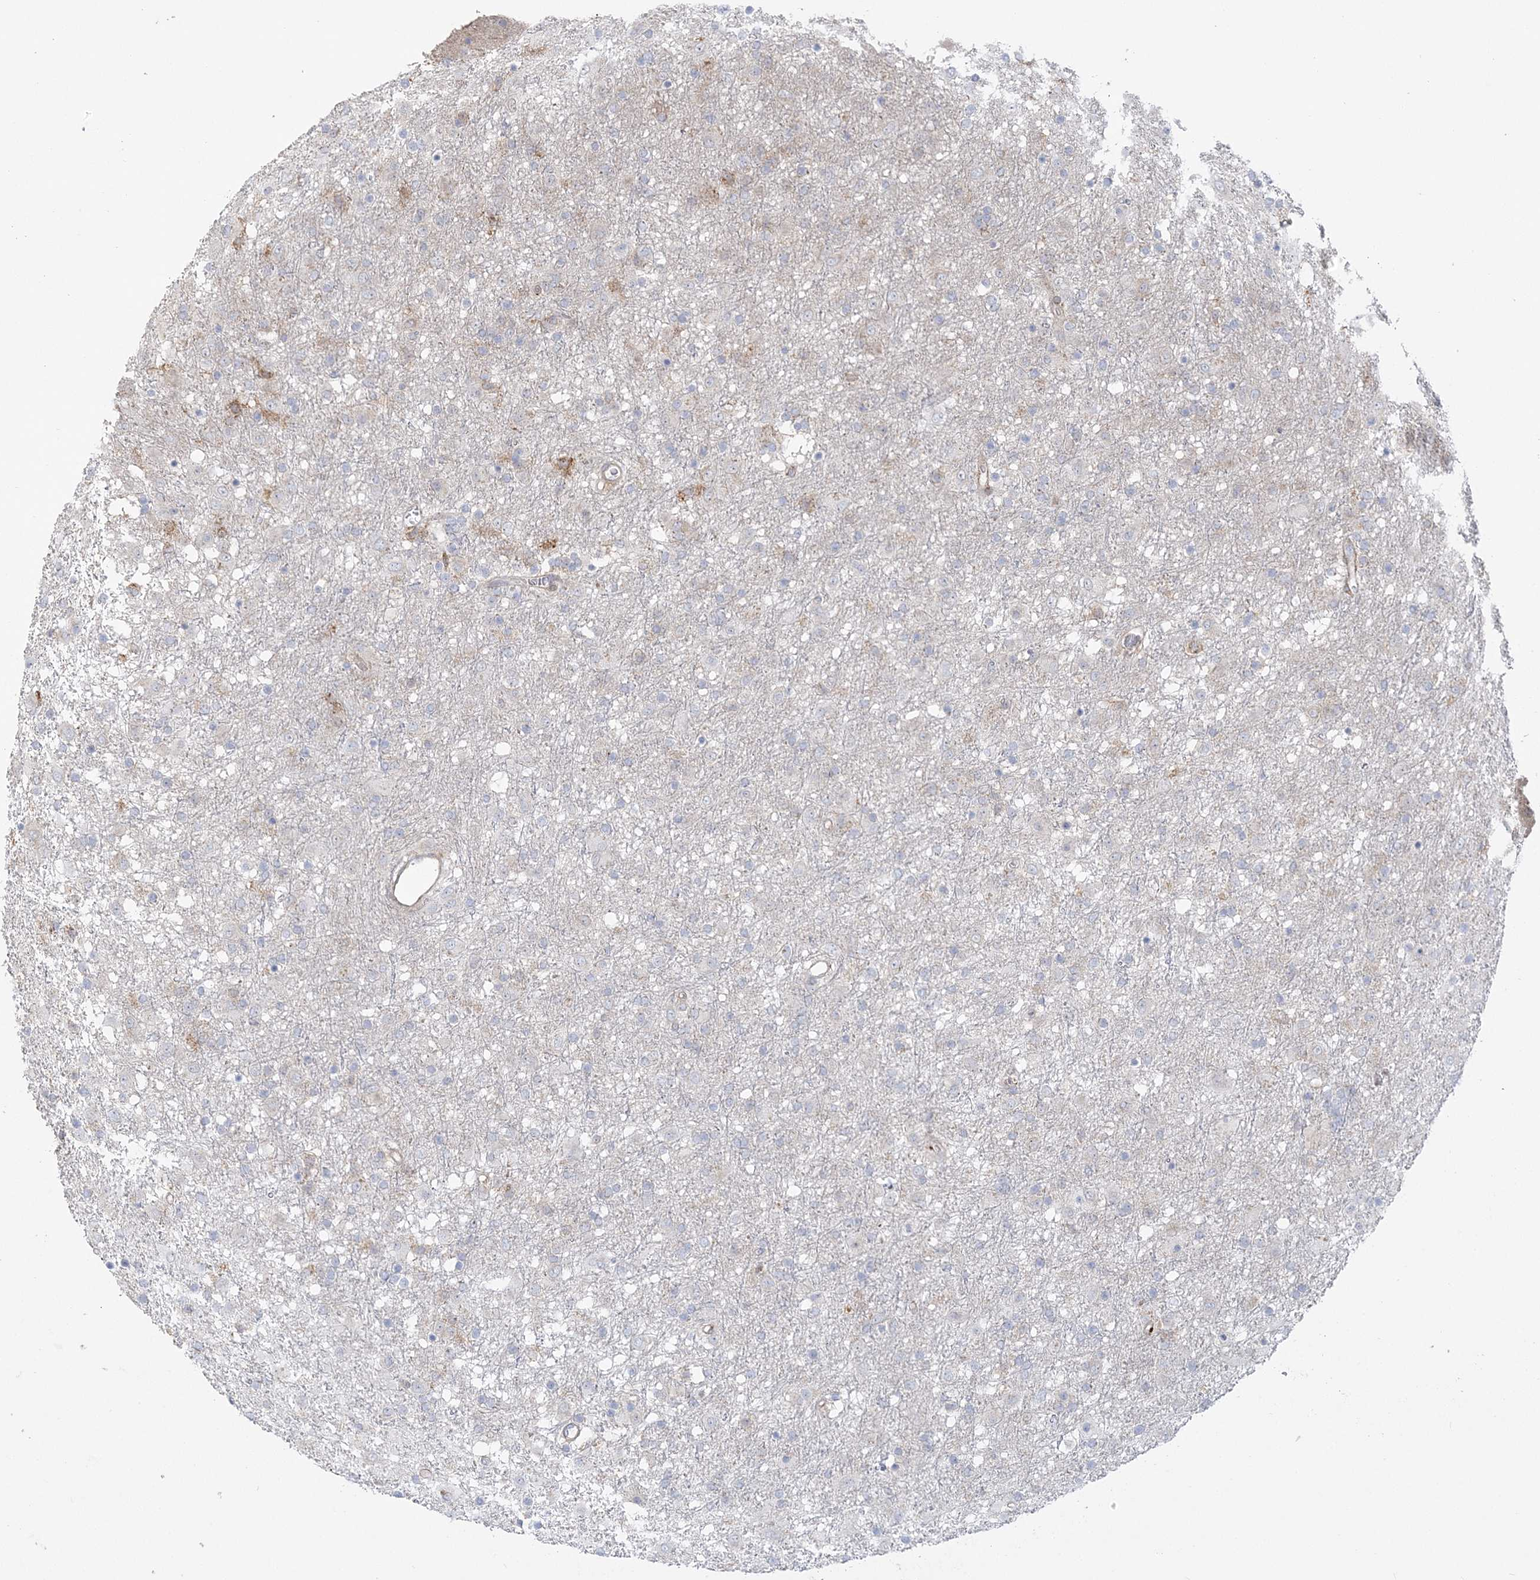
{"staining": {"intensity": "negative", "quantity": "none", "location": "none"}, "tissue": "glioma", "cell_type": "Tumor cells", "image_type": "cancer", "snomed": [{"axis": "morphology", "description": "Glioma, malignant, Low grade"}, {"axis": "topography", "description": "Brain"}], "caption": "Immunohistochemistry (IHC) image of neoplastic tissue: human malignant glioma (low-grade) stained with DAB demonstrates no significant protein staining in tumor cells.", "gene": "HAAO", "patient": {"sex": "male", "age": 65}}